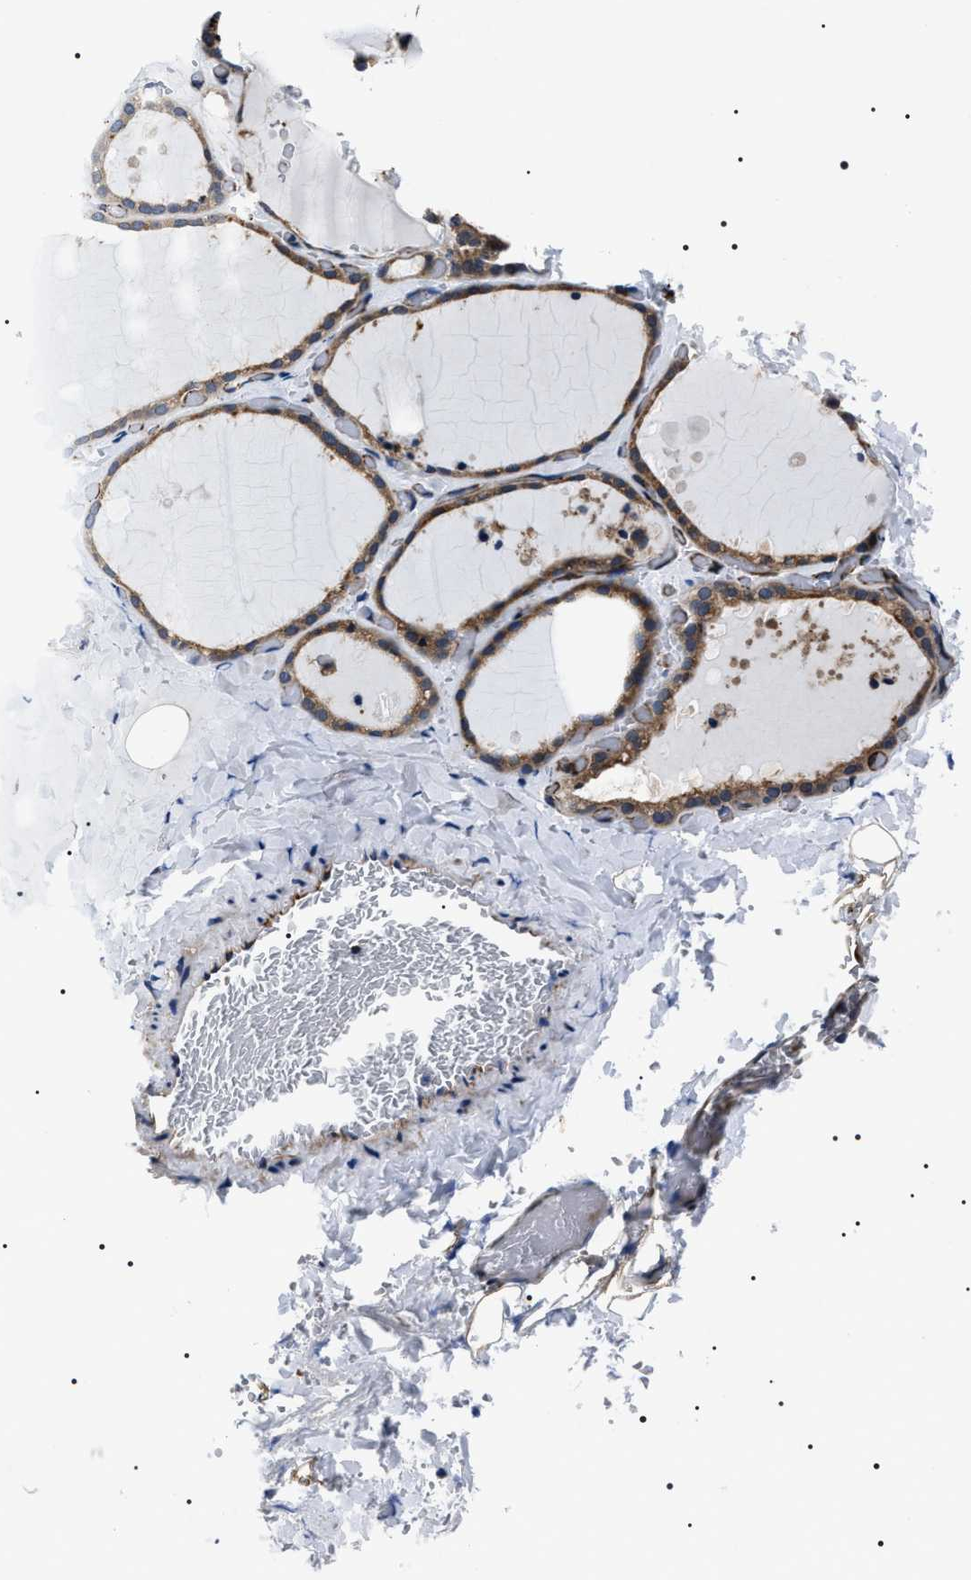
{"staining": {"intensity": "moderate", "quantity": ">75%", "location": "cytoplasmic/membranous"}, "tissue": "thyroid gland", "cell_type": "Glandular cells", "image_type": "normal", "snomed": [{"axis": "morphology", "description": "Normal tissue, NOS"}, {"axis": "topography", "description": "Thyroid gland"}], "caption": "Immunohistochemical staining of benign human thyroid gland shows moderate cytoplasmic/membranous protein positivity in approximately >75% of glandular cells.", "gene": "BAG2", "patient": {"sex": "female", "age": 44}}